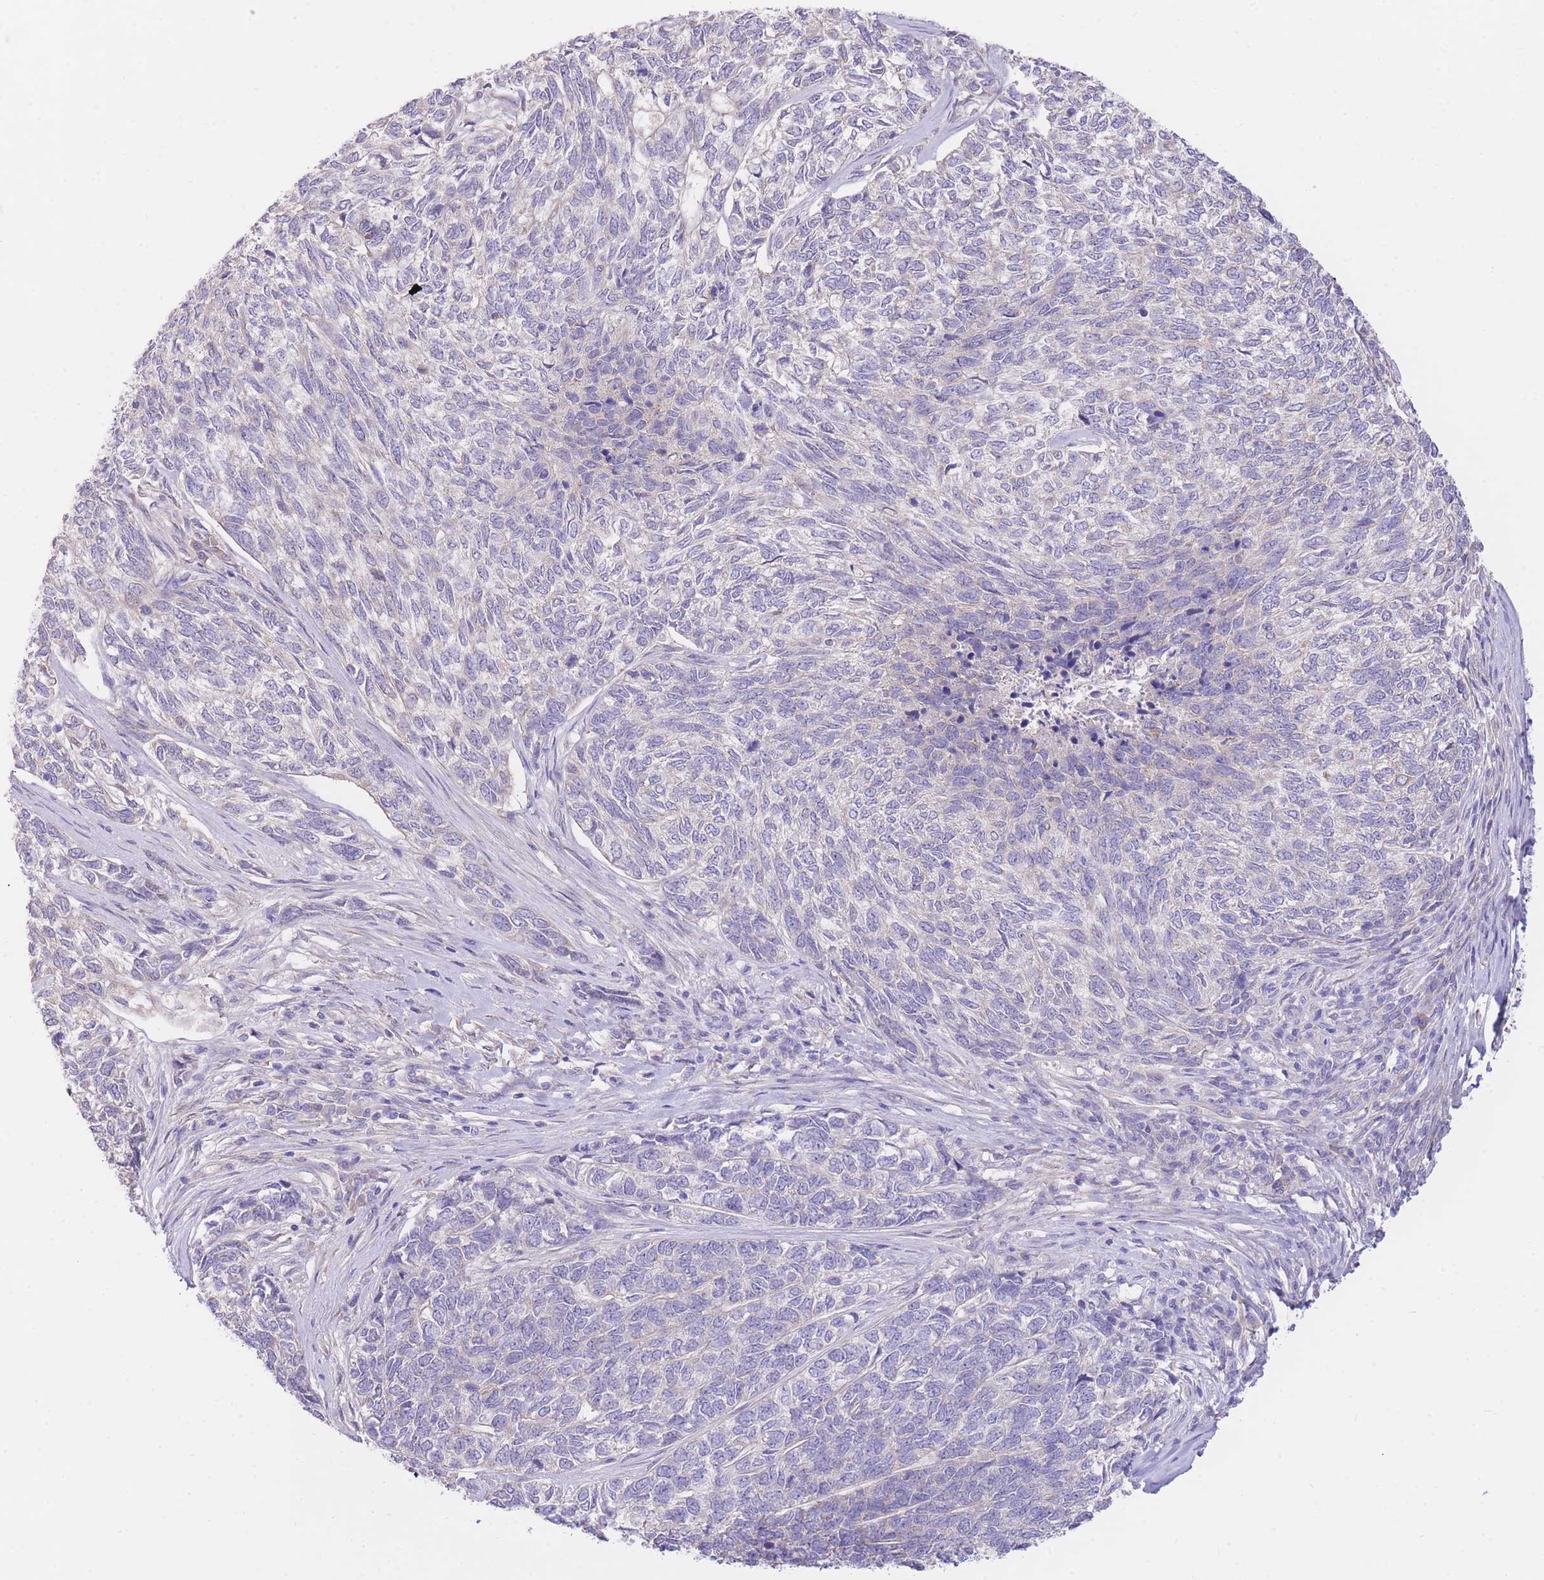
{"staining": {"intensity": "negative", "quantity": "none", "location": "none"}, "tissue": "skin cancer", "cell_type": "Tumor cells", "image_type": "cancer", "snomed": [{"axis": "morphology", "description": "Basal cell carcinoma"}, {"axis": "topography", "description": "Skin"}], "caption": "High magnification brightfield microscopy of skin cancer (basal cell carcinoma) stained with DAB (brown) and counterstained with hematoxylin (blue): tumor cells show no significant expression.", "gene": "PGM1", "patient": {"sex": "female", "age": 65}}